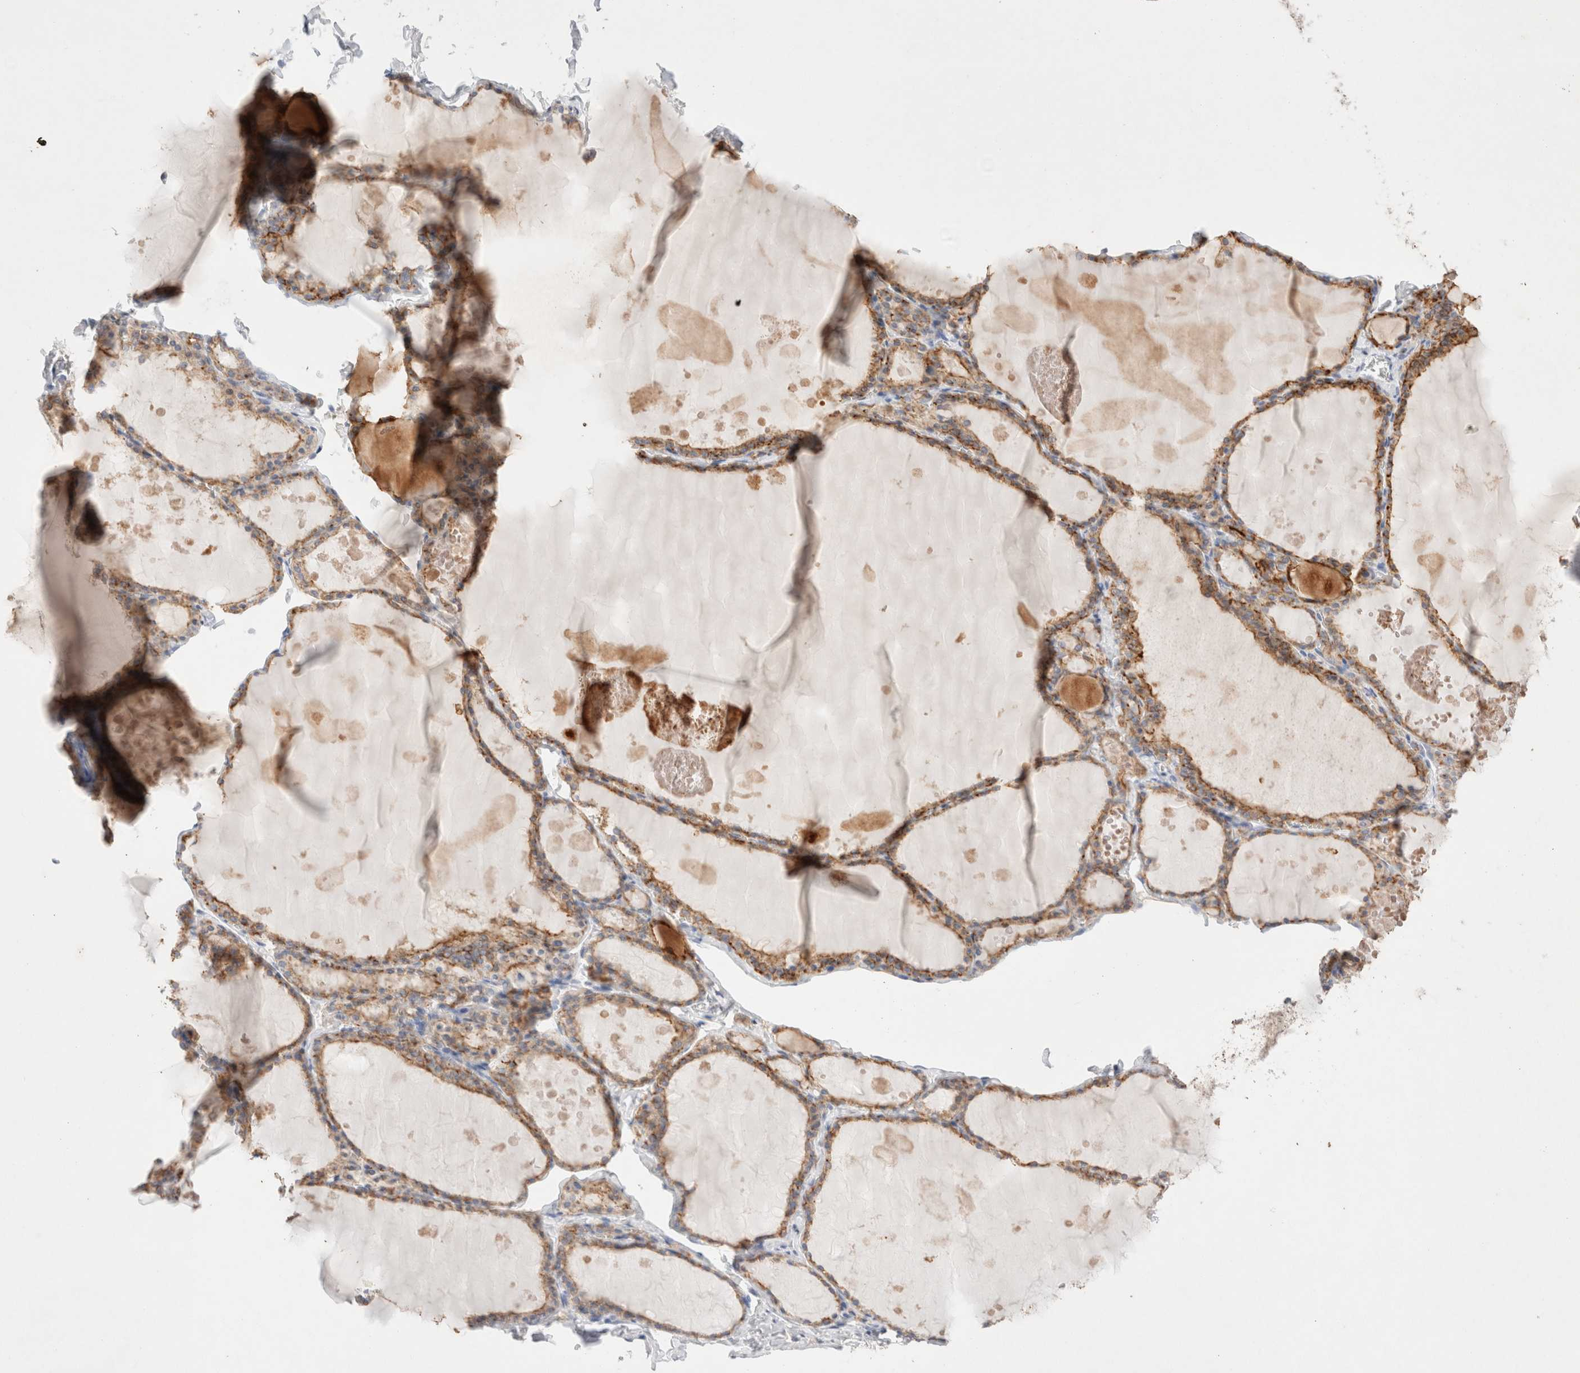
{"staining": {"intensity": "moderate", "quantity": ">75%", "location": "cytoplasmic/membranous"}, "tissue": "thyroid gland", "cell_type": "Glandular cells", "image_type": "normal", "snomed": [{"axis": "morphology", "description": "Normal tissue, NOS"}, {"axis": "topography", "description": "Thyroid gland"}], "caption": "Thyroid gland stained with DAB IHC displays medium levels of moderate cytoplasmic/membranous expression in about >75% of glandular cells.", "gene": "EPCAM", "patient": {"sex": "male", "age": 56}}